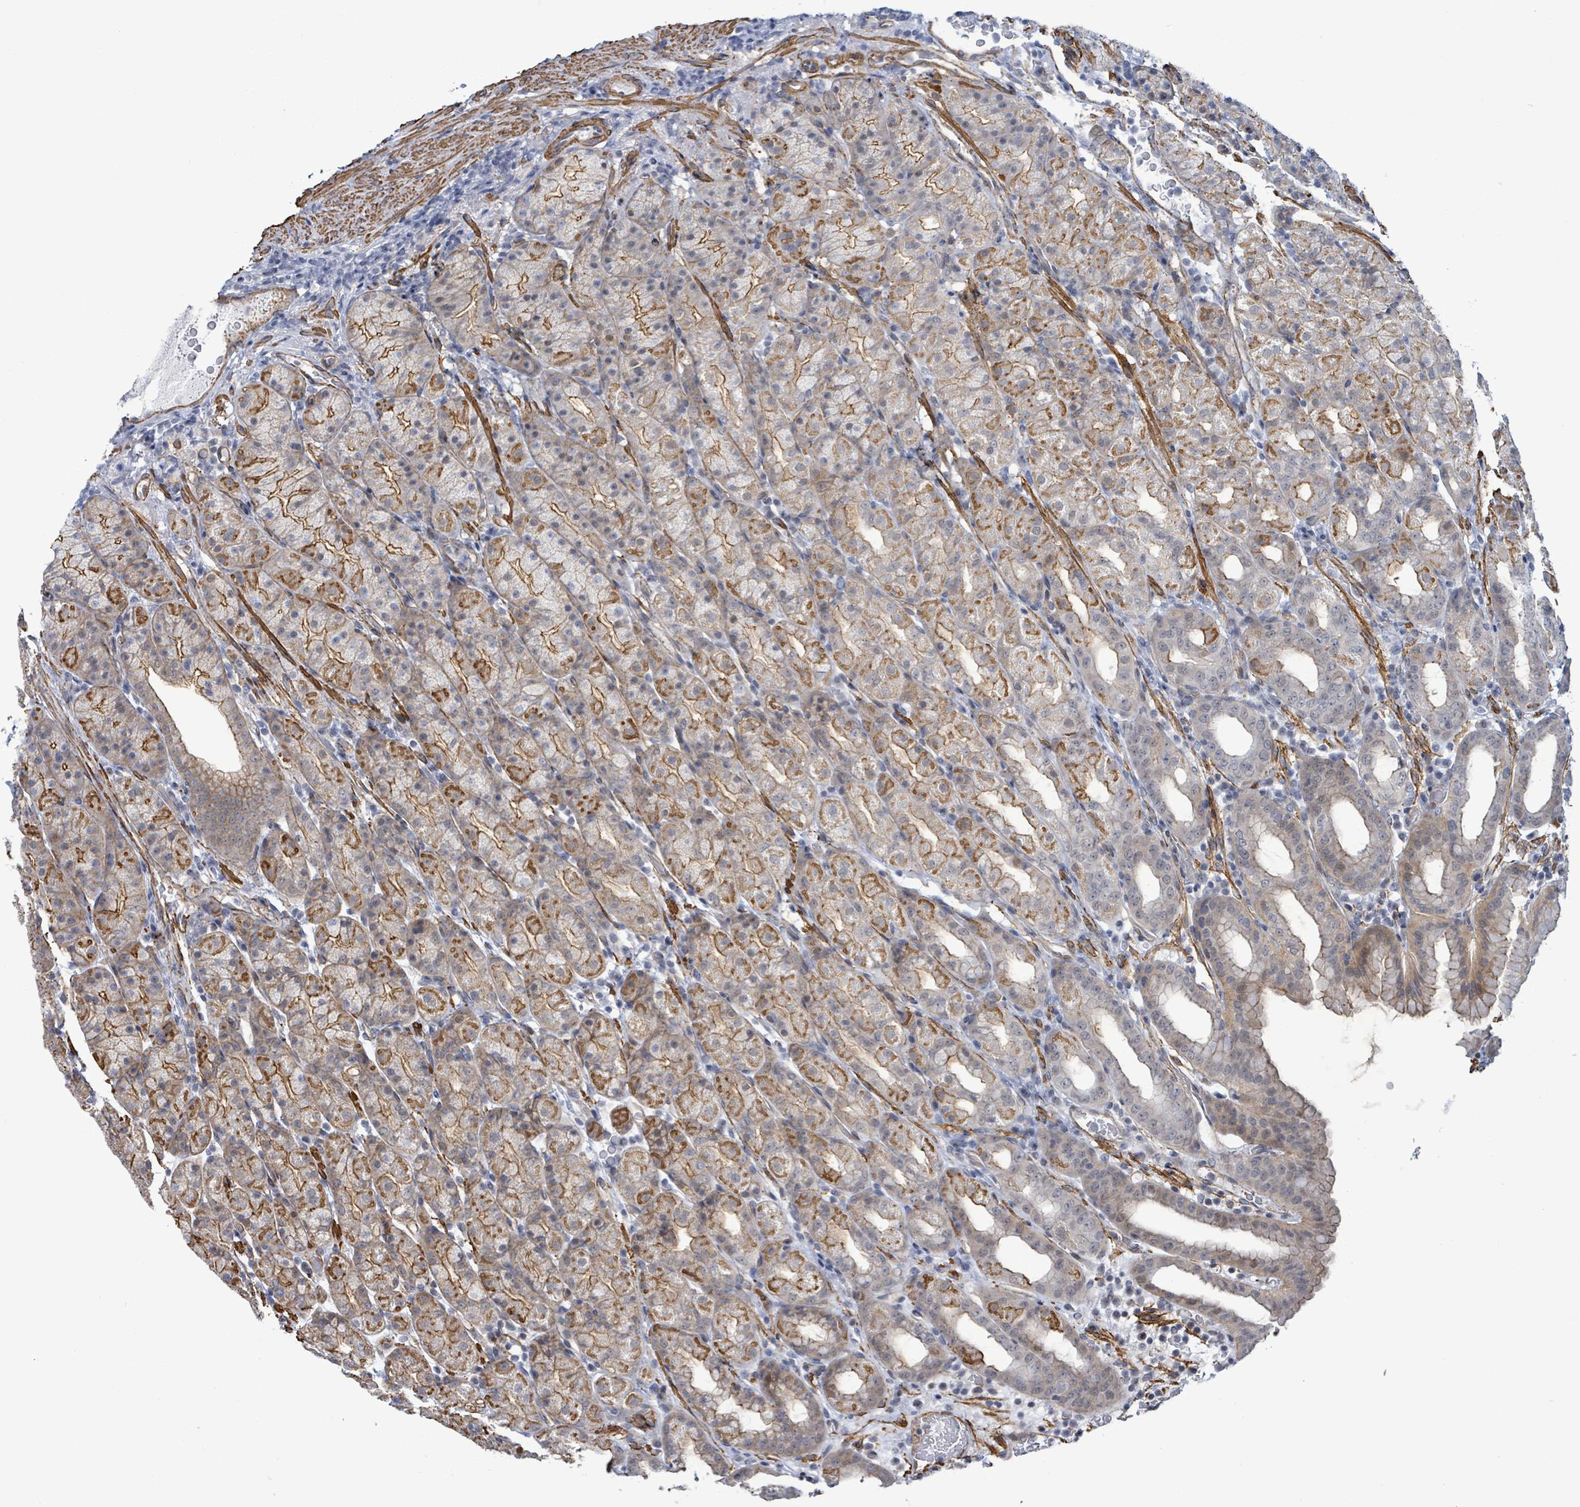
{"staining": {"intensity": "strong", "quantity": "25%-75%", "location": "cytoplasmic/membranous"}, "tissue": "stomach", "cell_type": "Glandular cells", "image_type": "normal", "snomed": [{"axis": "morphology", "description": "Normal tissue, NOS"}, {"axis": "topography", "description": "Stomach, upper"}, {"axis": "topography", "description": "Stomach"}], "caption": "A high-resolution histopathology image shows immunohistochemistry staining of benign stomach, which displays strong cytoplasmic/membranous staining in approximately 25%-75% of glandular cells.", "gene": "DMRTC1B", "patient": {"sex": "male", "age": 68}}